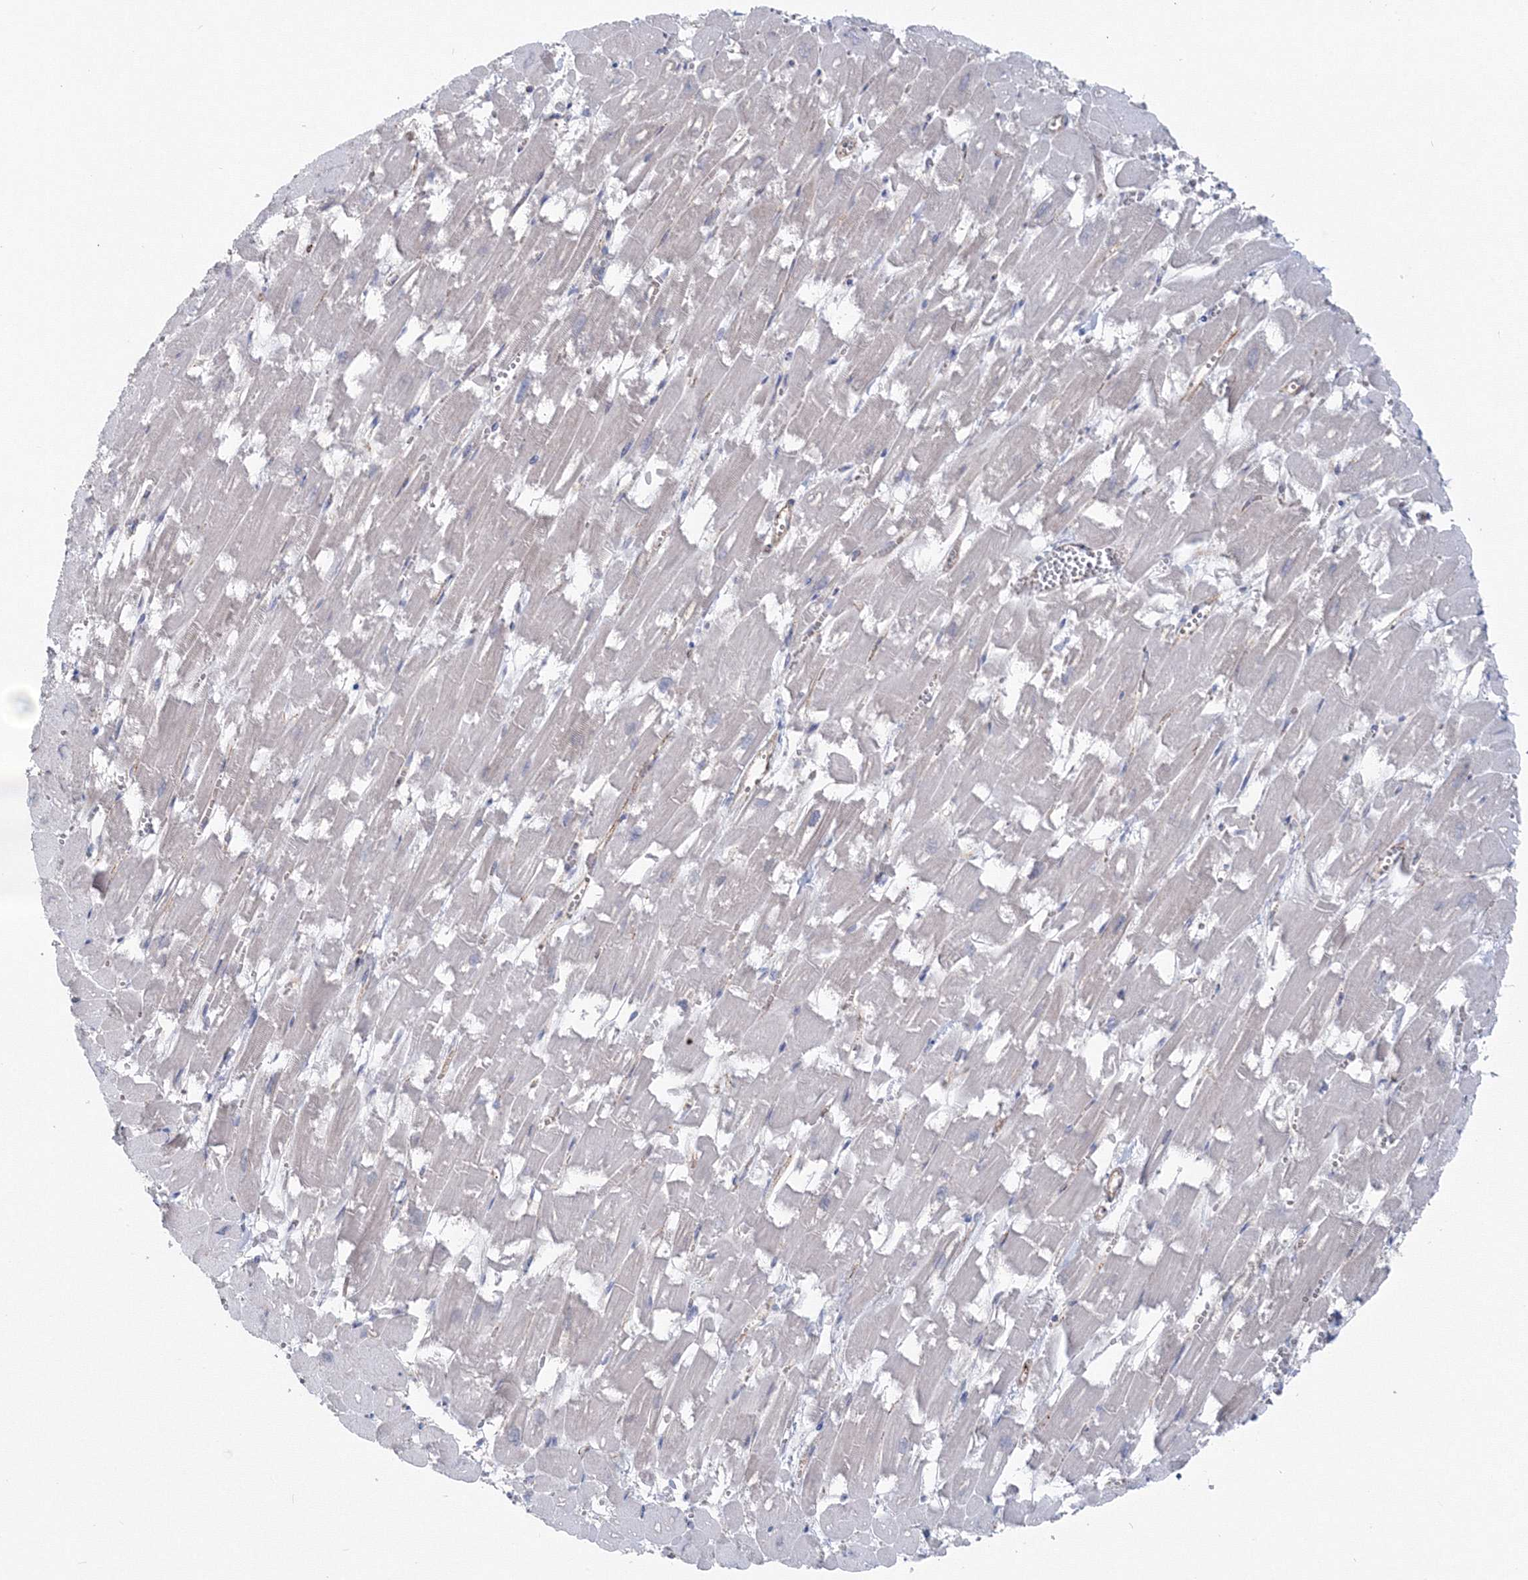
{"staining": {"intensity": "negative", "quantity": "none", "location": "none"}, "tissue": "heart muscle", "cell_type": "Cardiomyocytes", "image_type": "normal", "snomed": [{"axis": "morphology", "description": "Normal tissue, NOS"}, {"axis": "topography", "description": "Heart"}], "caption": "Cardiomyocytes show no significant positivity in benign heart muscle. (DAB (3,3'-diaminobenzidine) IHC visualized using brightfield microscopy, high magnification).", "gene": "GGA2", "patient": {"sex": "male", "age": 54}}